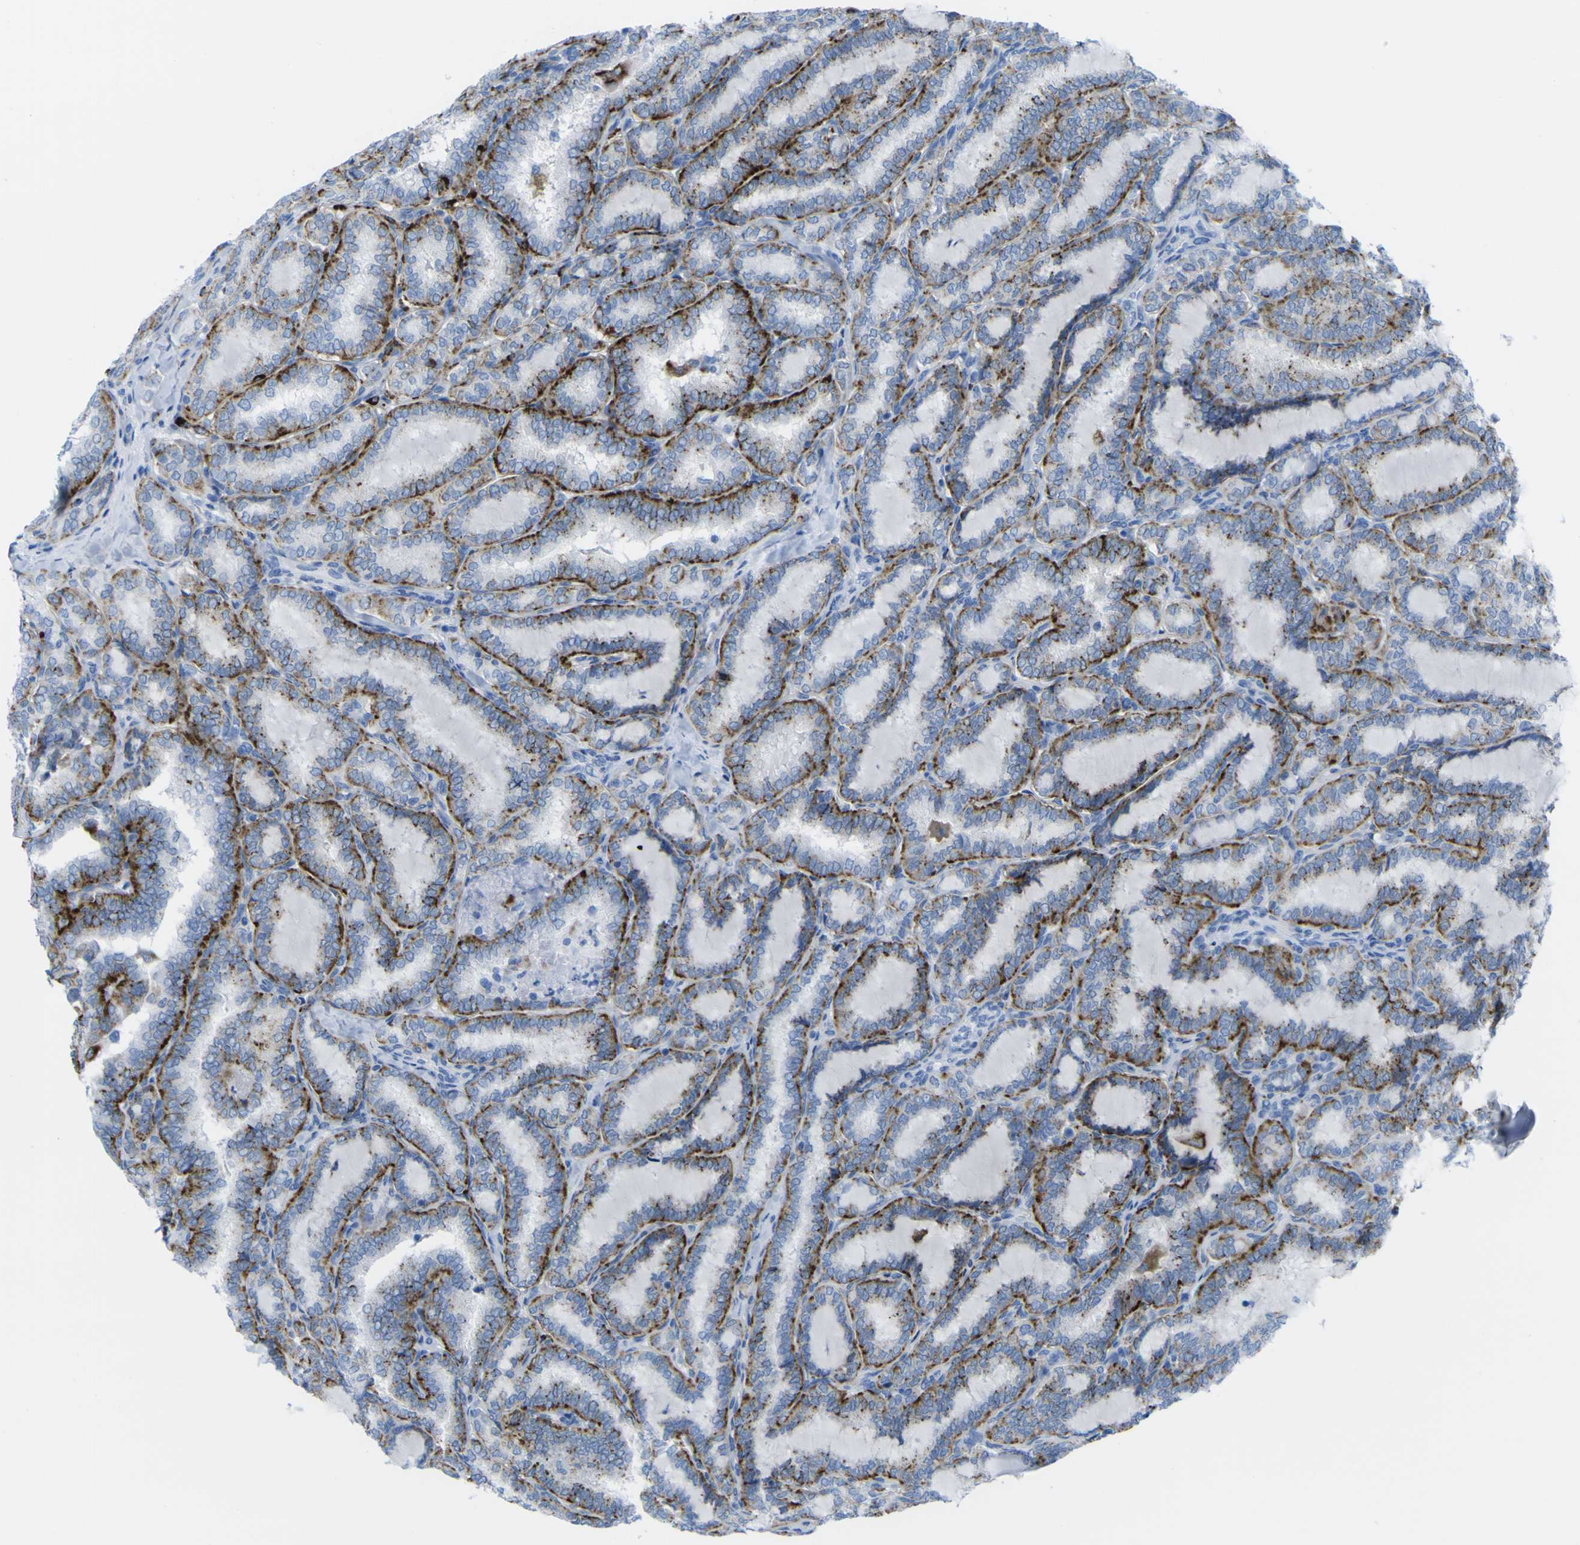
{"staining": {"intensity": "moderate", "quantity": ">75%", "location": "cytoplasmic/membranous"}, "tissue": "thyroid cancer", "cell_type": "Tumor cells", "image_type": "cancer", "snomed": [{"axis": "morphology", "description": "Normal tissue, NOS"}, {"axis": "morphology", "description": "Papillary adenocarcinoma, NOS"}, {"axis": "topography", "description": "Thyroid gland"}], "caption": "A micrograph of thyroid papillary adenocarcinoma stained for a protein displays moderate cytoplasmic/membranous brown staining in tumor cells.", "gene": "PLD3", "patient": {"sex": "female", "age": 30}}